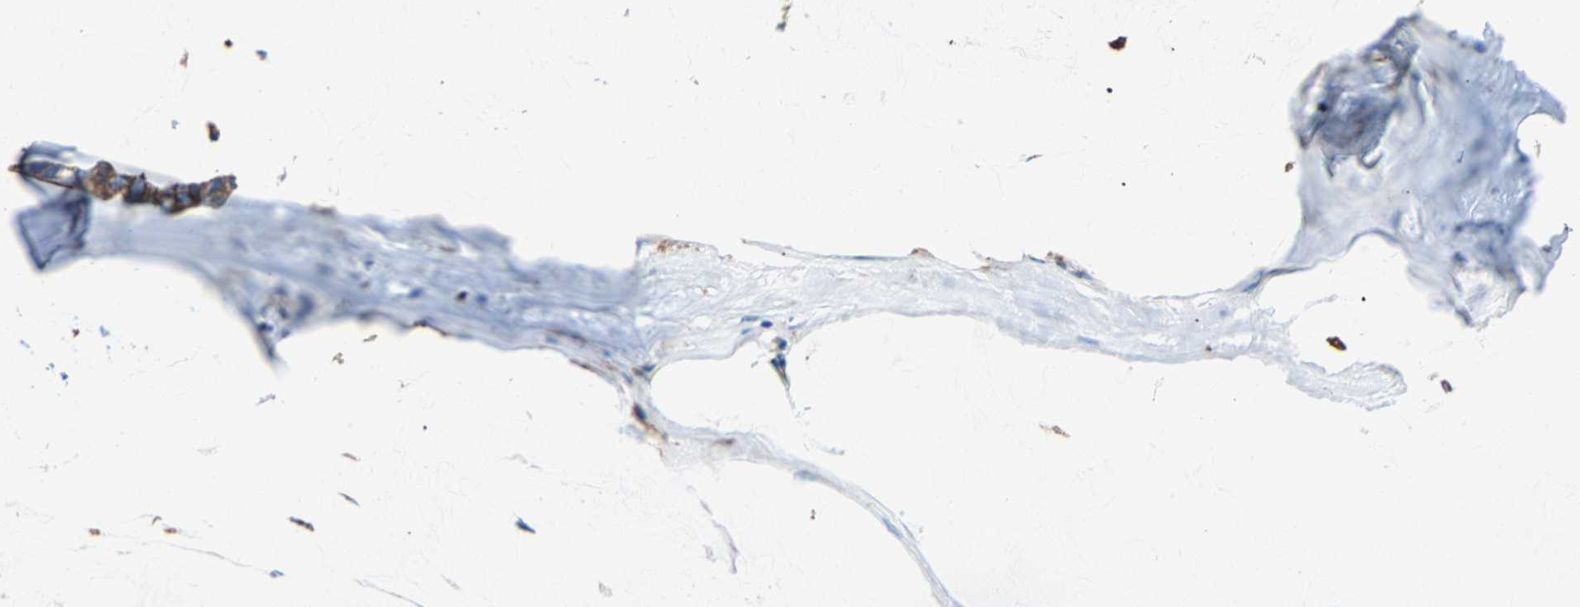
{"staining": {"intensity": "moderate", "quantity": ">75%", "location": "cytoplasmic/membranous"}, "tissue": "ovarian cancer", "cell_type": "Tumor cells", "image_type": "cancer", "snomed": [{"axis": "morphology", "description": "Cystadenocarcinoma, mucinous, NOS"}, {"axis": "topography", "description": "Ovary"}], "caption": "DAB immunohistochemical staining of human mucinous cystadenocarcinoma (ovarian) demonstrates moderate cytoplasmic/membranous protein expression in approximately >75% of tumor cells.", "gene": "MMEL1", "patient": {"sex": "female", "age": 39}}